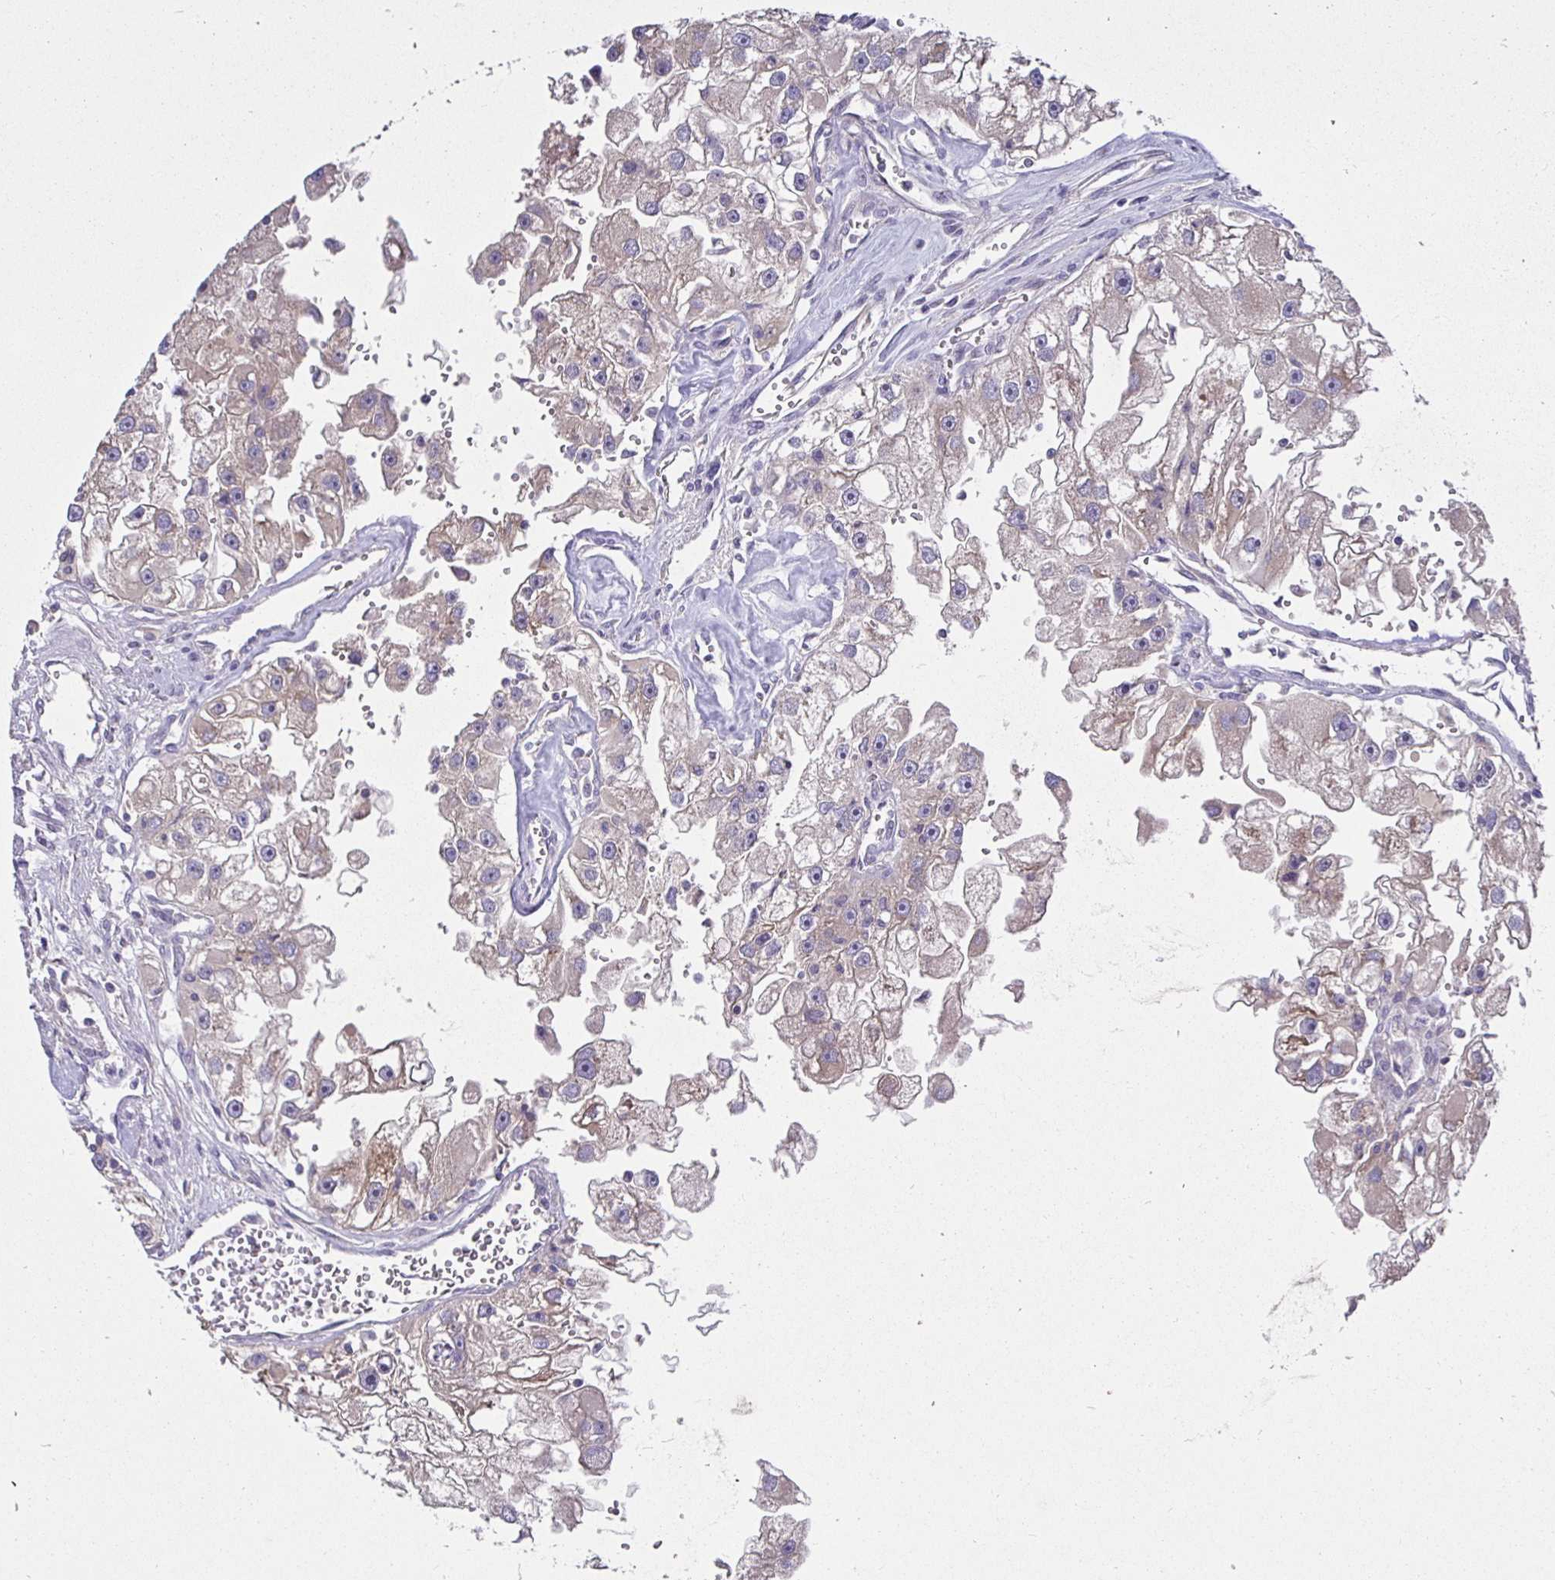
{"staining": {"intensity": "weak", "quantity": "<25%", "location": "cytoplasmic/membranous"}, "tissue": "renal cancer", "cell_type": "Tumor cells", "image_type": "cancer", "snomed": [{"axis": "morphology", "description": "Adenocarcinoma, NOS"}, {"axis": "topography", "description": "Kidney"}], "caption": "Immunohistochemical staining of renal adenocarcinoma demonstrates no significant staining in tumor cells.", "gene": "KIF21A", "patient": {"sex": "male", "age": 63}}